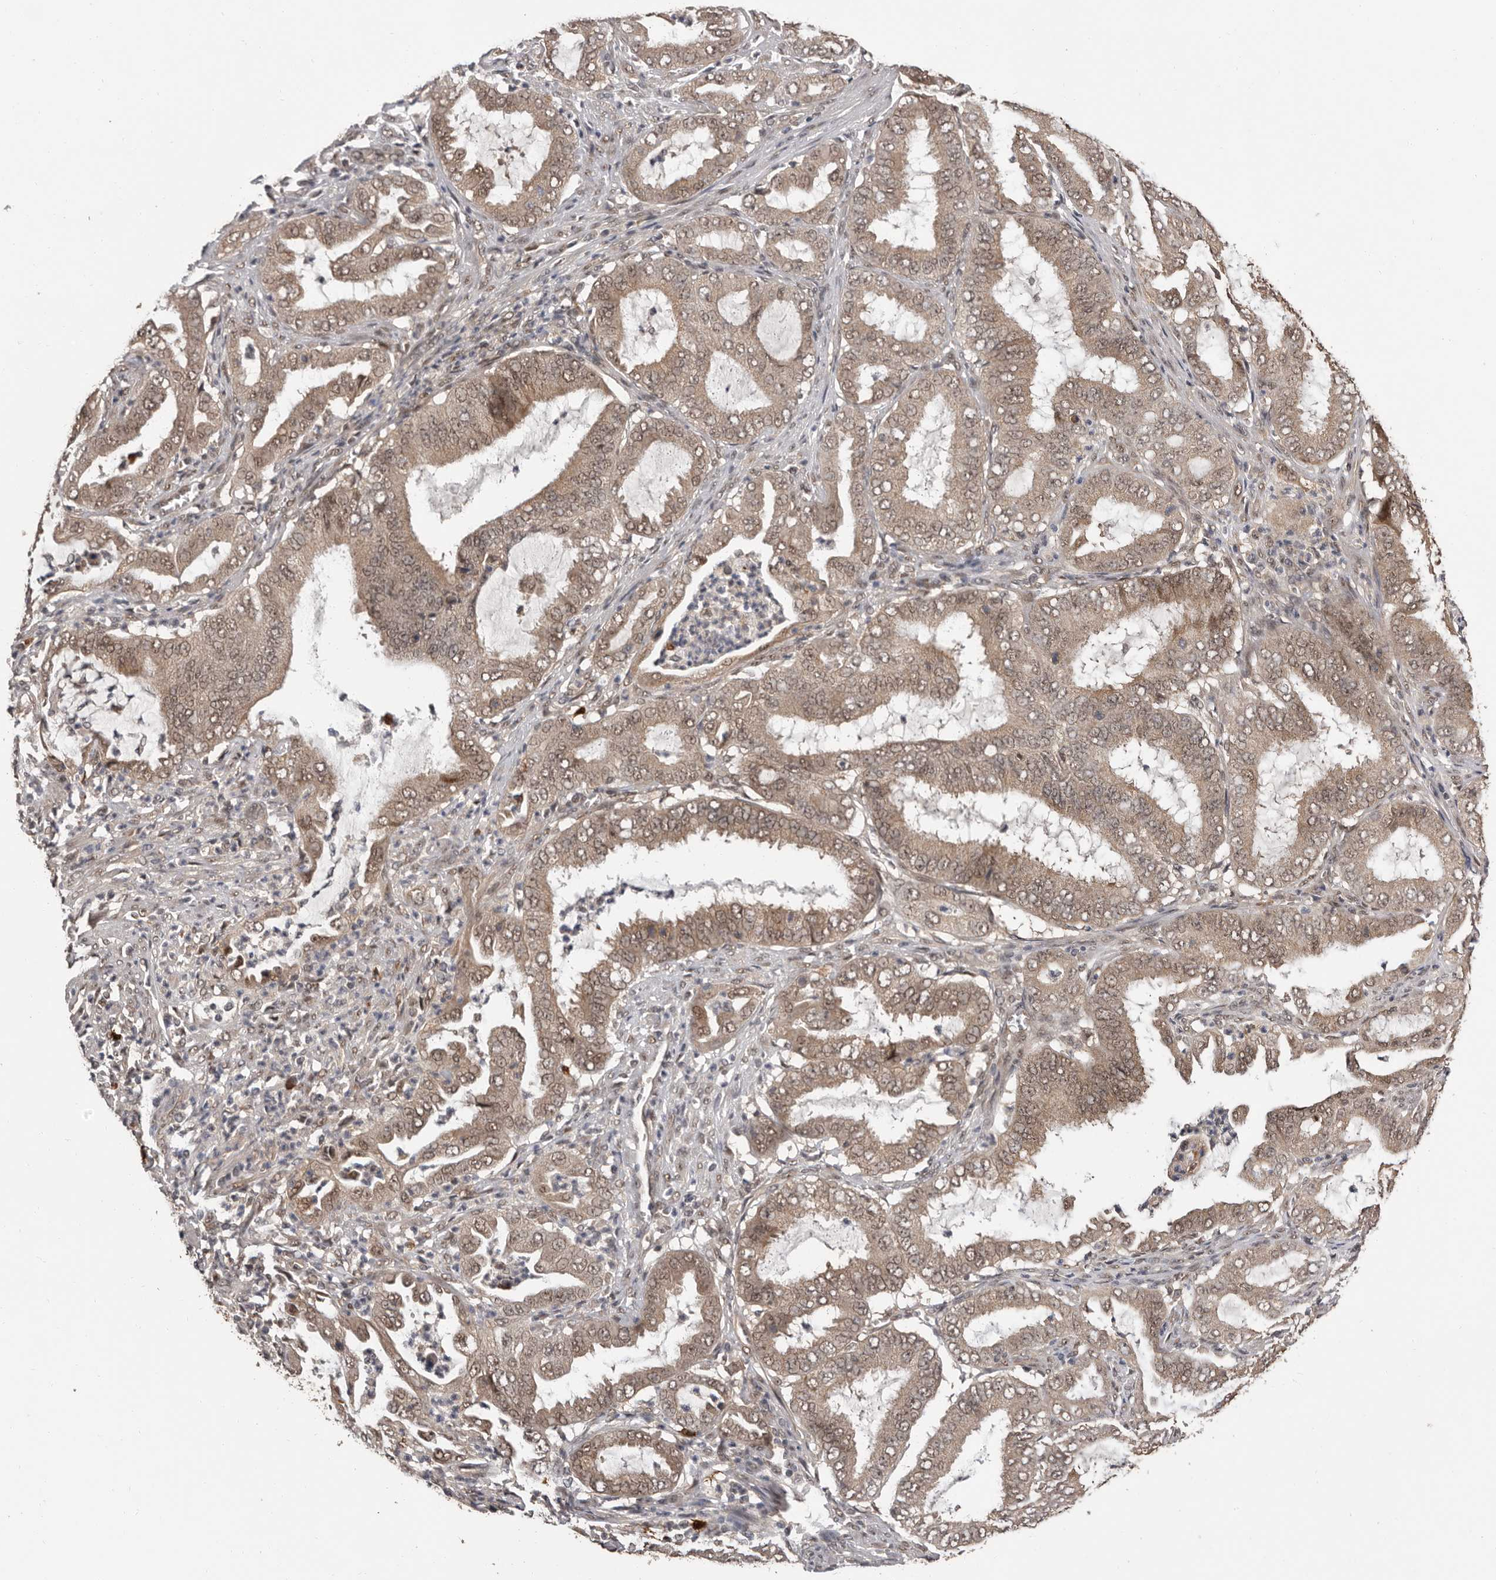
{"staining": {"intensity": "weak", "quantity": ">75%", "location": "cytoplasmic/membranous,nuclear"}, "tissue": "endometrial cancer", "cell_type": "Tumor cells", "image_type": "cancer", "snomed": [{"axis": "morphology", "description": "Adenocarcinoma, NOS"}, {"axis": "topography", "description": "Endometrium"}], "caption": "Adenocarcinoma (endometrial) tissue demonstrates weak cytoplasmic/membranous and nuclear positivity in approximately >75% of tumor cells, visualized by immunohistochemistry.", "gene": "VPS37A", "patient": {"sex": "female", "age": 51}}